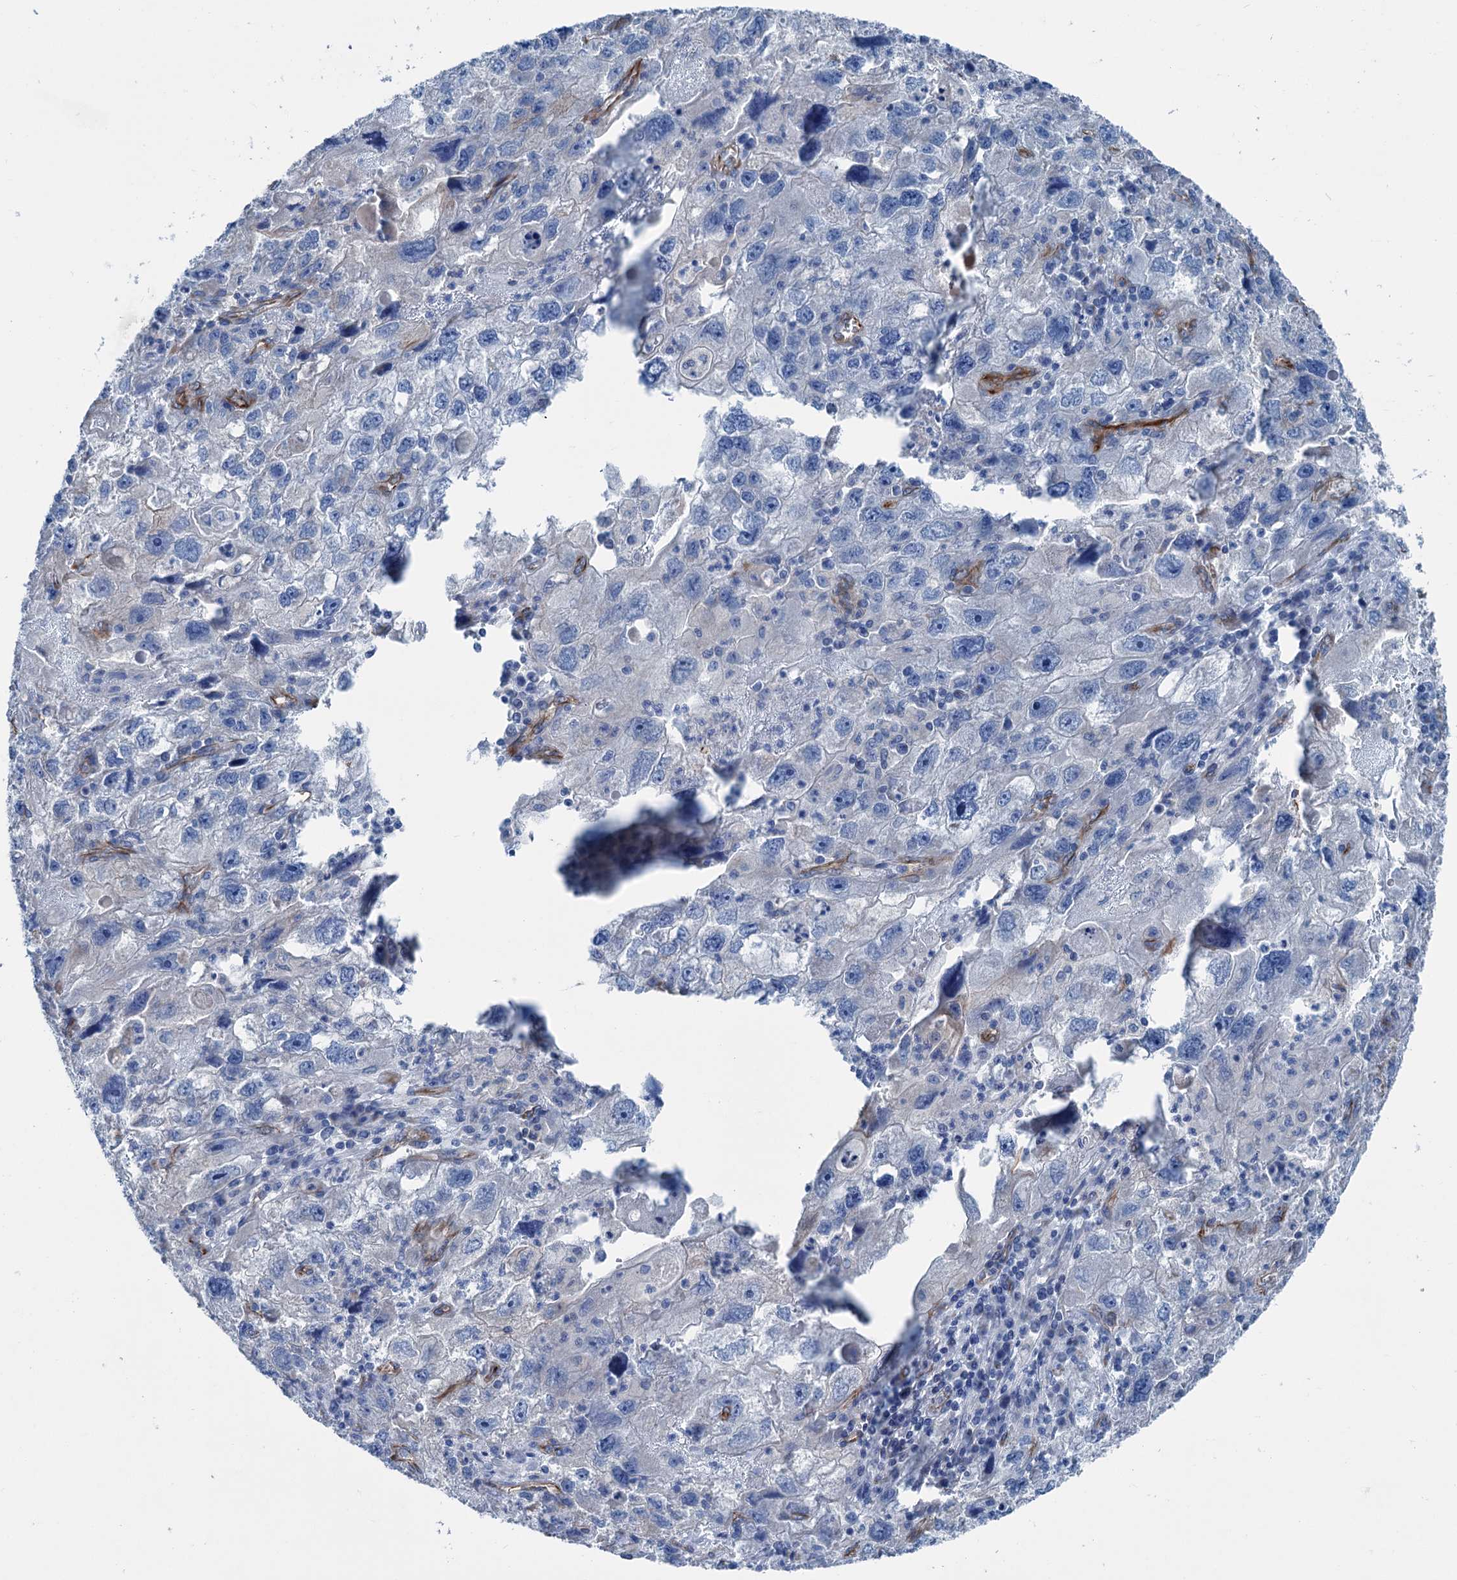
{"staining": {"intensity": "negative", "quantity": "none", "location": "none"}, "tissue": "endometrial cancer", "cell_type": "Tumor cells", "image_type": "cancer", "snomed": [{"axis": "morphology", "description": "Adenocarcinoma, NOS"}, {"axis": "topography", "description": "Endometrium"}], "caption": "Endometrial adenocarcinoma stained for a protein using immunohistochemistry (IHC) displays no staining tumor cells.", "gene": "CALCOCO1", "patient": {"sex": "female", "age": 49}}